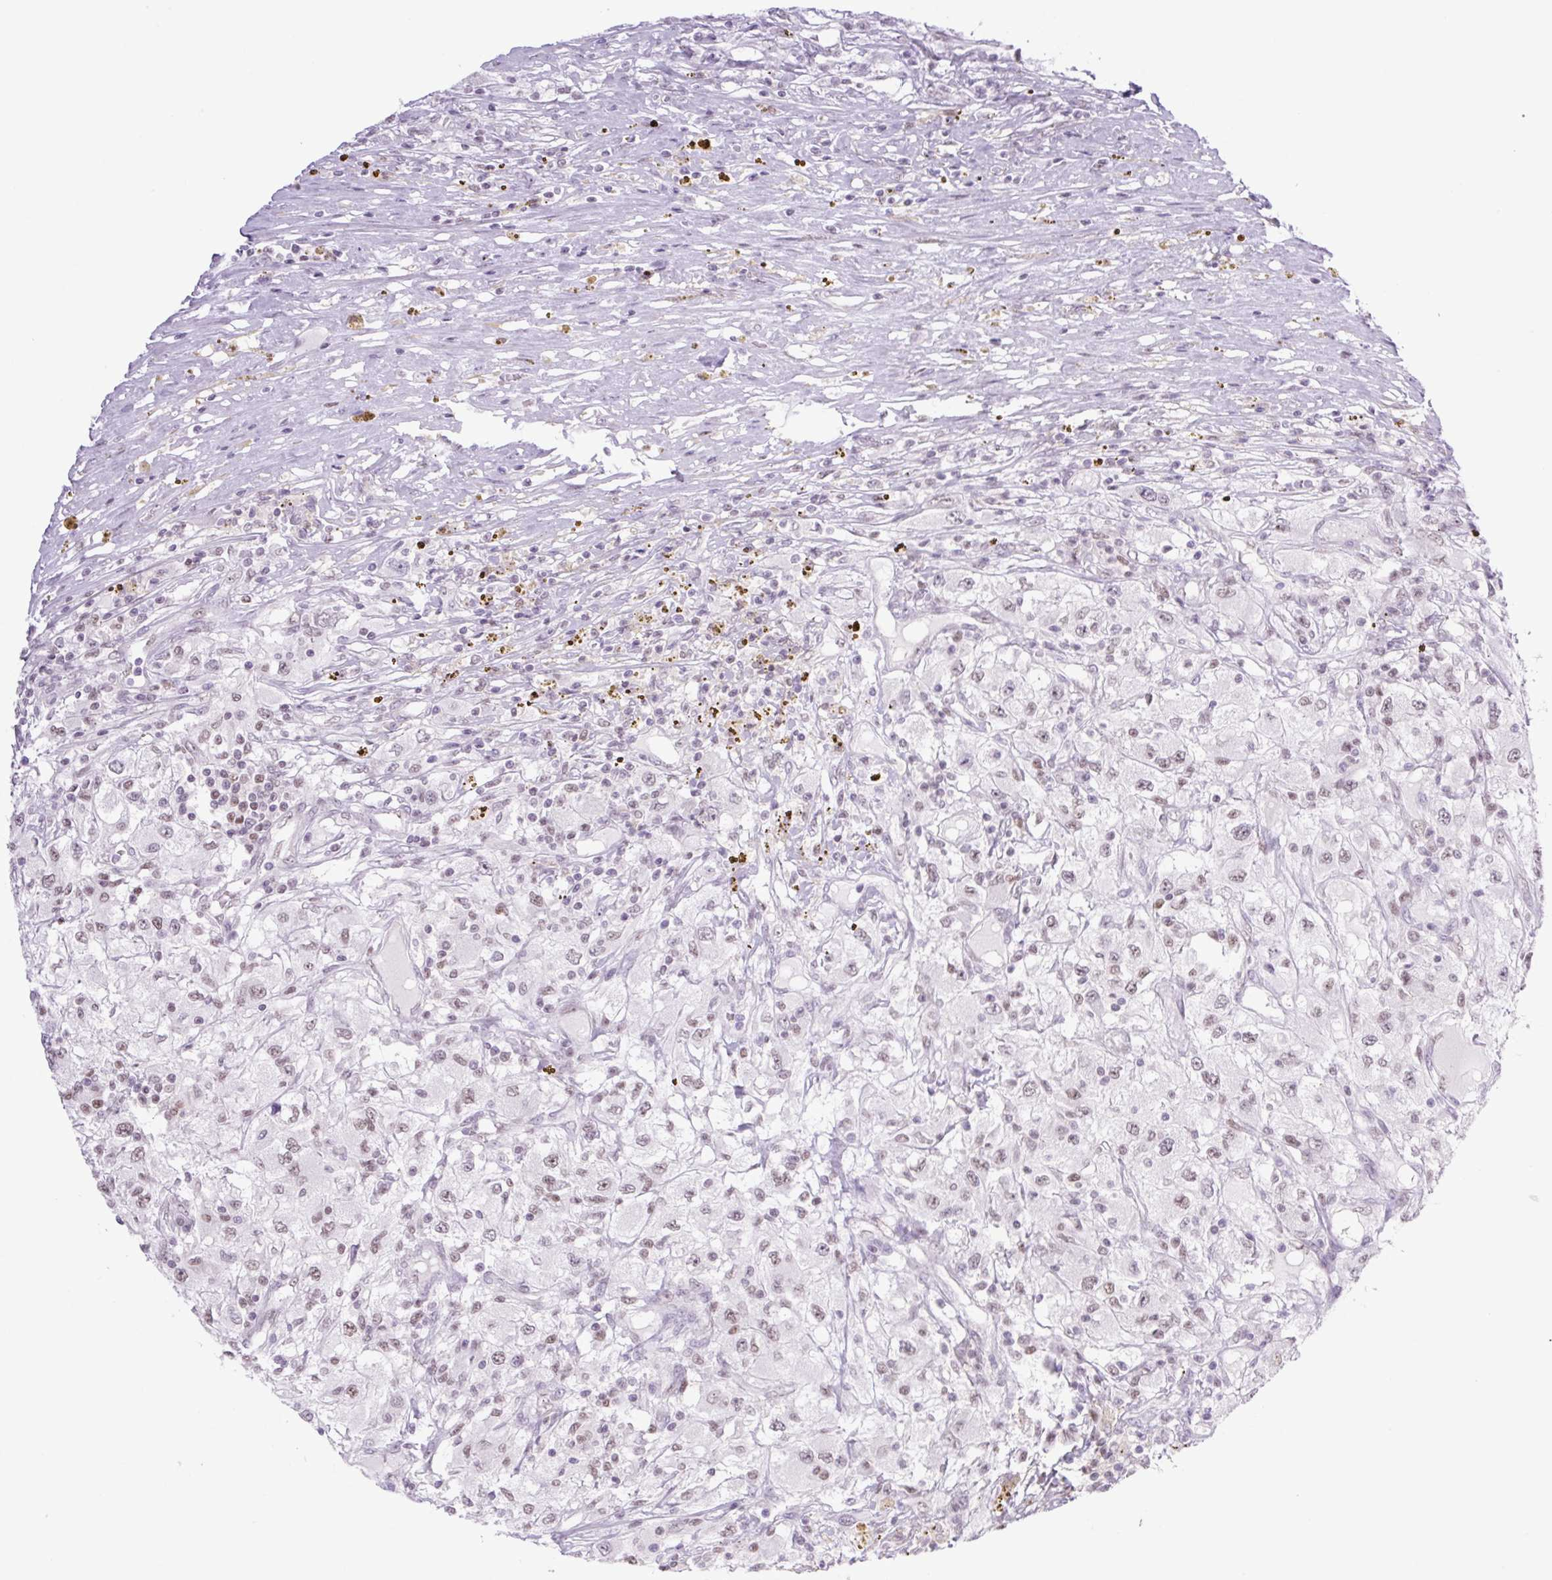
{"staining": {"intensity": "weak", "quantity": "25%-75%", "location": "nuclear"}, "tissue": "renal cancer", "cell_type": "Tumor cells", "image_type": "cancer", "snomed": [{"axis": "morphology", "description": "Adenocarcinoma, NOS"}, {"axis": "topography", "description": "Kidney"}], "caption": "The histopathology image demonstrates staining of renal cancer, revealing weak nuclear protein expression (brown color) within tumor cells.", "gene": "TLE3", "patient": {"sex": "female", "age": 67}}